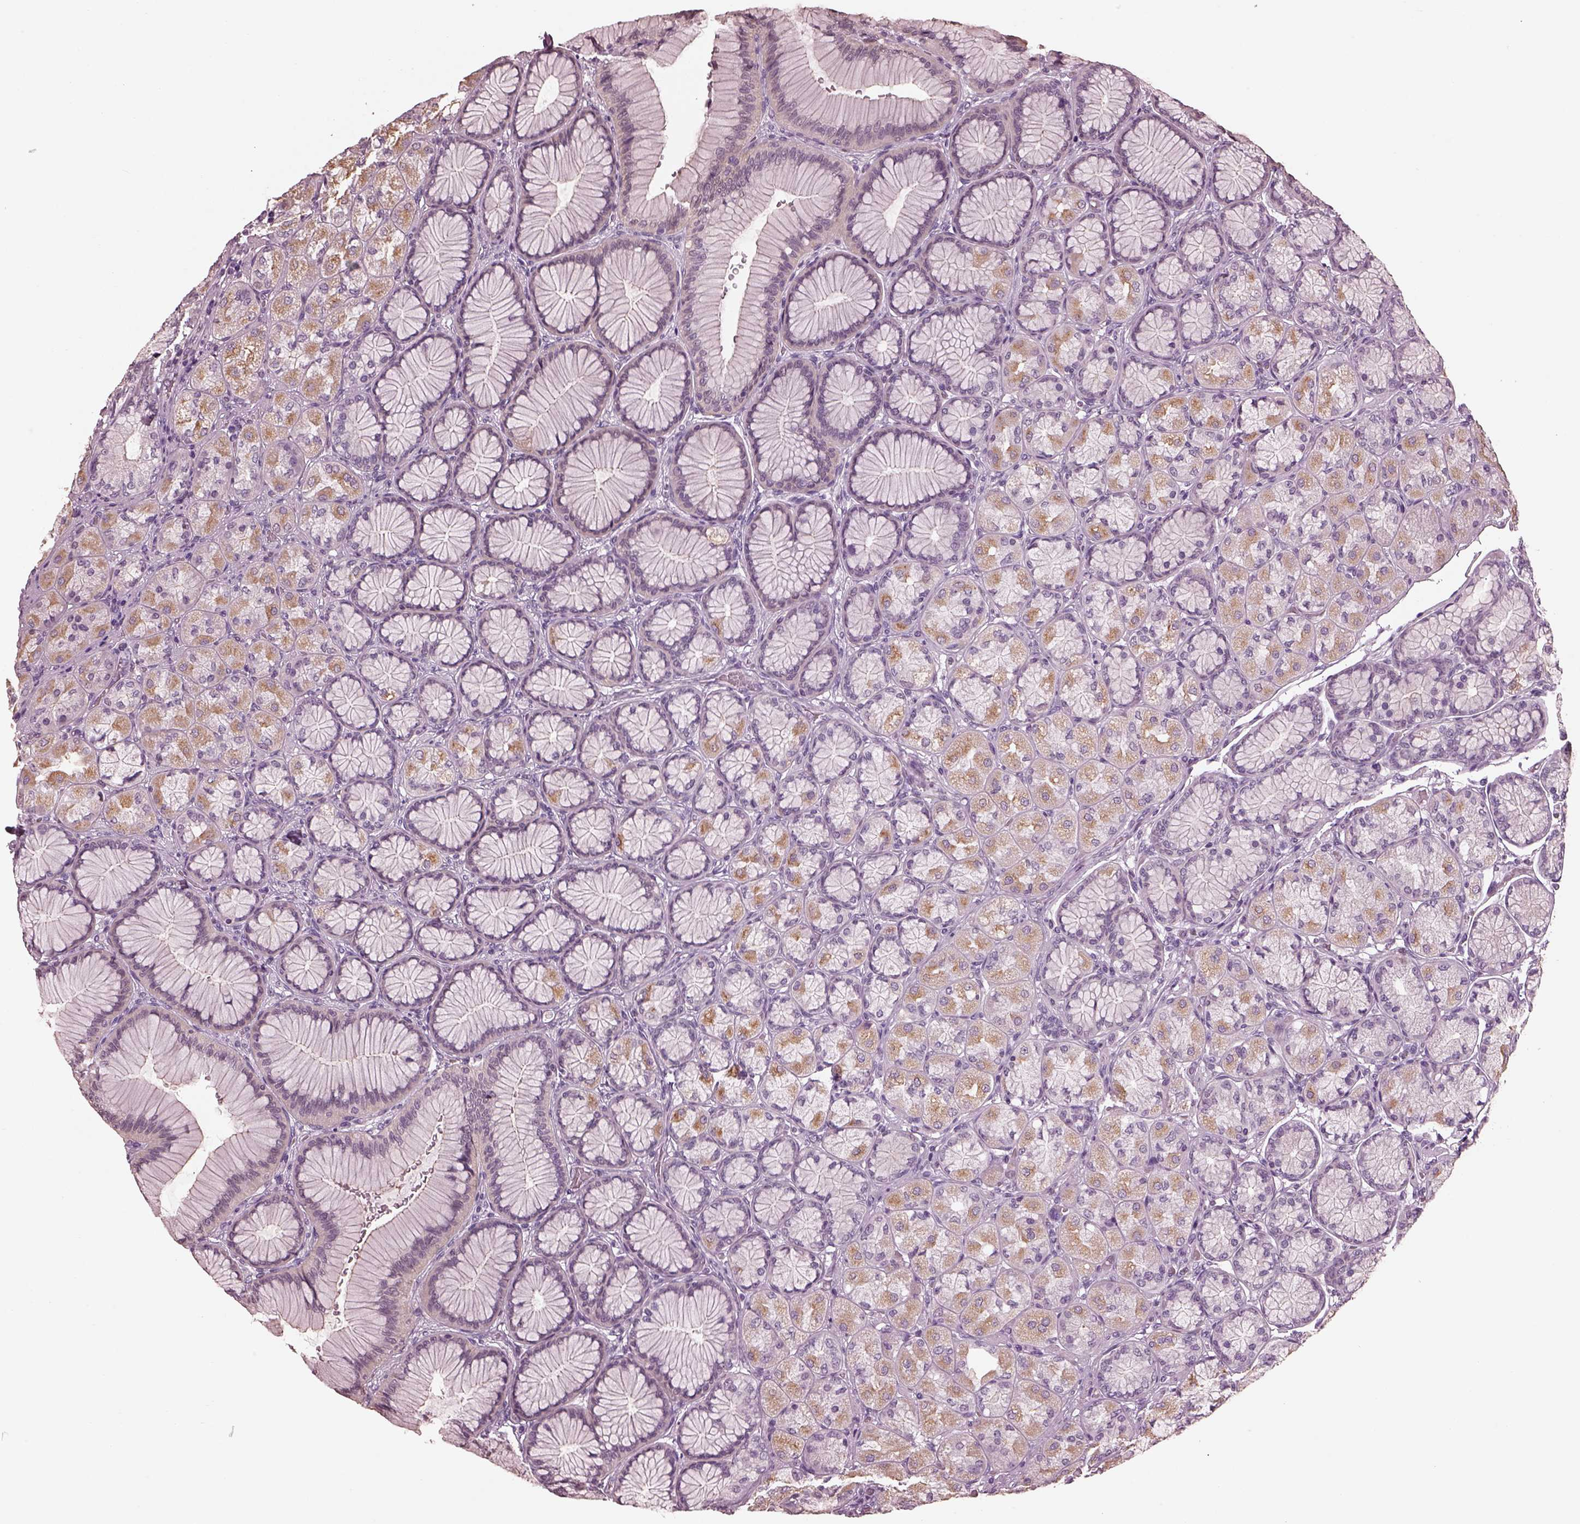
{"staining": {"intensity": "weak", "quantity": "<25%", "location": "cytoplasmic/membranous"}, "tissue": "stomach", "cell_type": "Glandular cells", "image_type": "normal", "snomed": [{"axis": "morphology", "description": "Normal tissue, NOS"}, {"axis": "morphology", "description": "Adenocarcinoma, NOS"}, {"axis": "morphology", "description": "Adenocarcinoma, High grade"}, {"axis": "topography", "description": "Stomach, upper"}, {"axis": "topography", "description": "Stomach"}], "caption": "DAB (3,3'-diaminobenzidine) immunohistochemical staining of benign human stomach exhibits no significant positivity in glandular cells.", "gene": "TSKS", "patient": {"sex": "female", "age": 65}}